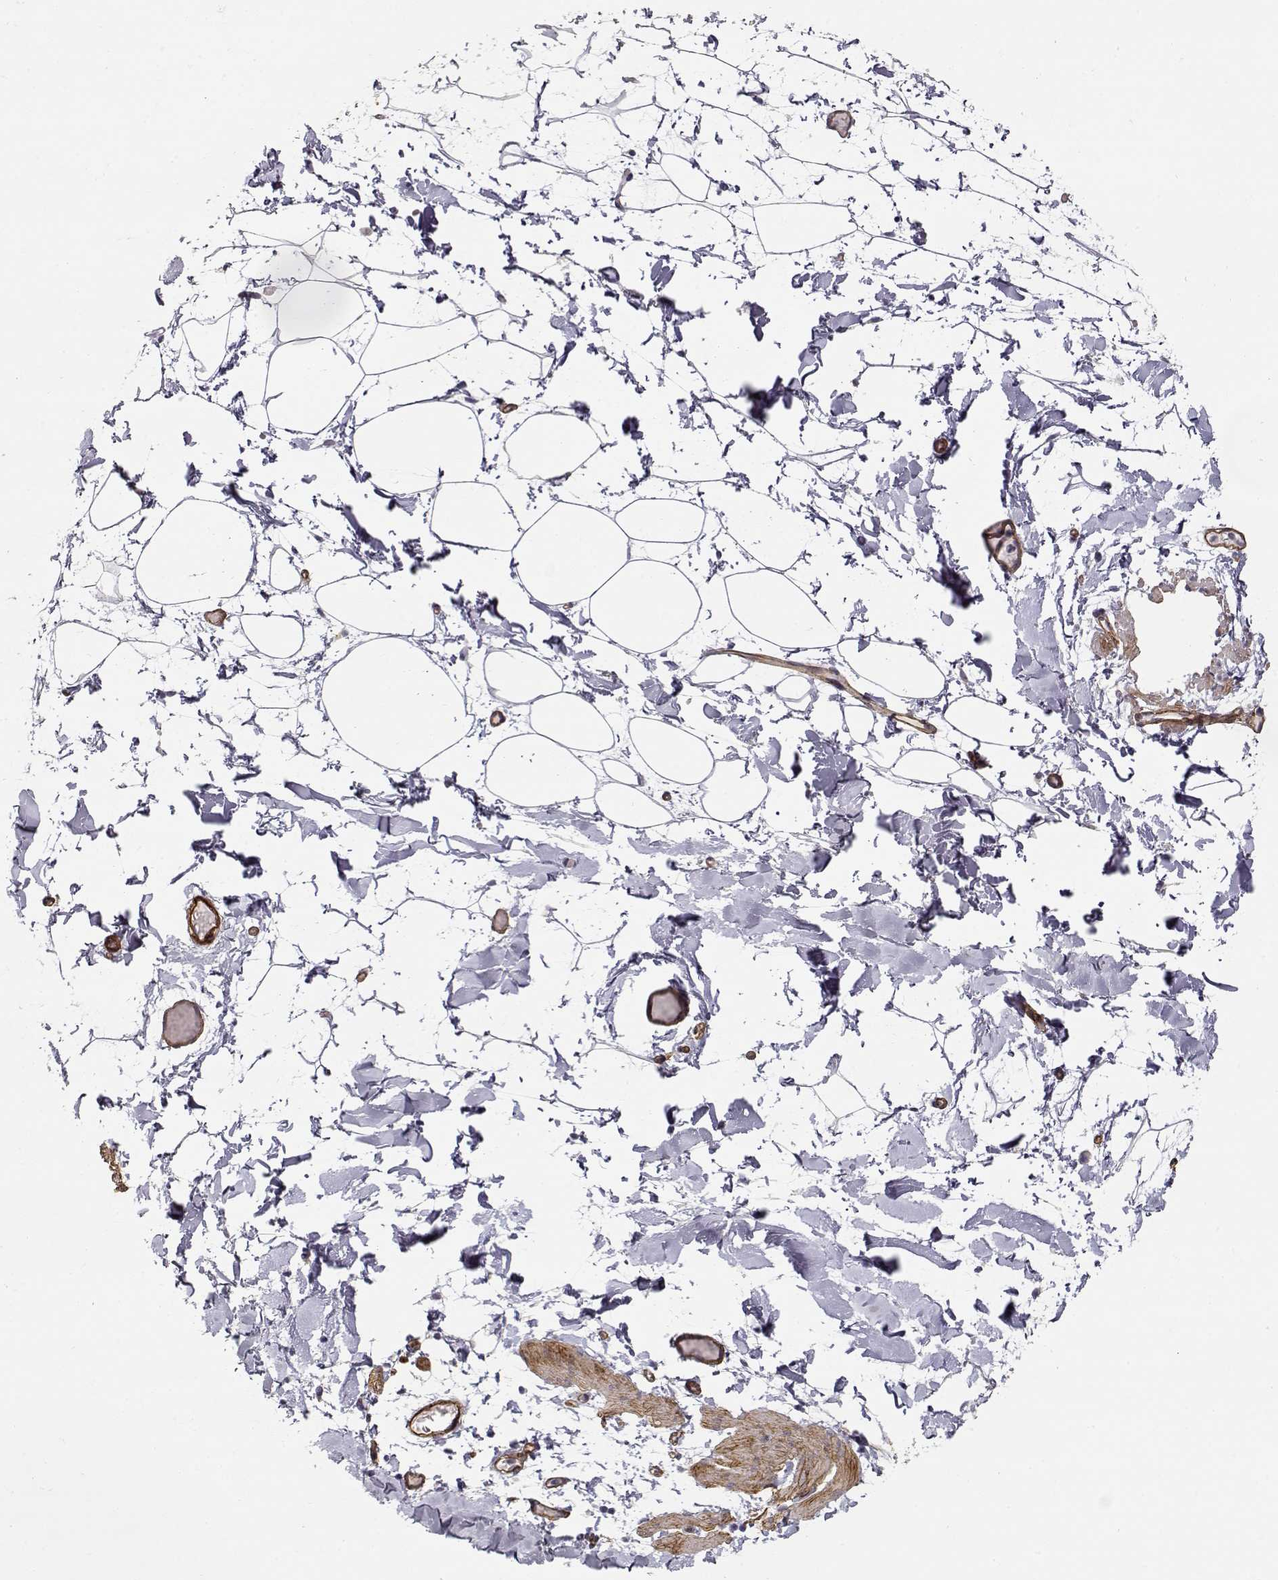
{"staining": {"intensity": "negative", "quantity": "none", "location": "none"}, "tissue": "adipose tissue", "cell_type": "Adipocytes", "image_type": "normal", "snomed": [{"axis": "morphology", "description": "Normal tissue, NOS"}, {"axis": "topography", "description": "Gallbladder"}, {"axis": "topography", "description": "Peripheral nerve tissue"}], "caption": "The image displays no staining of adipocytes in unremarkable adipose tissue. The staining was performed using DAB to visualize the protein expression in brown, while the nuclei were stained in blue with hematoxylin (Magnification: 20x).", "gene": "LAMA5", "patient": {"sex": "female", "age": 45}}